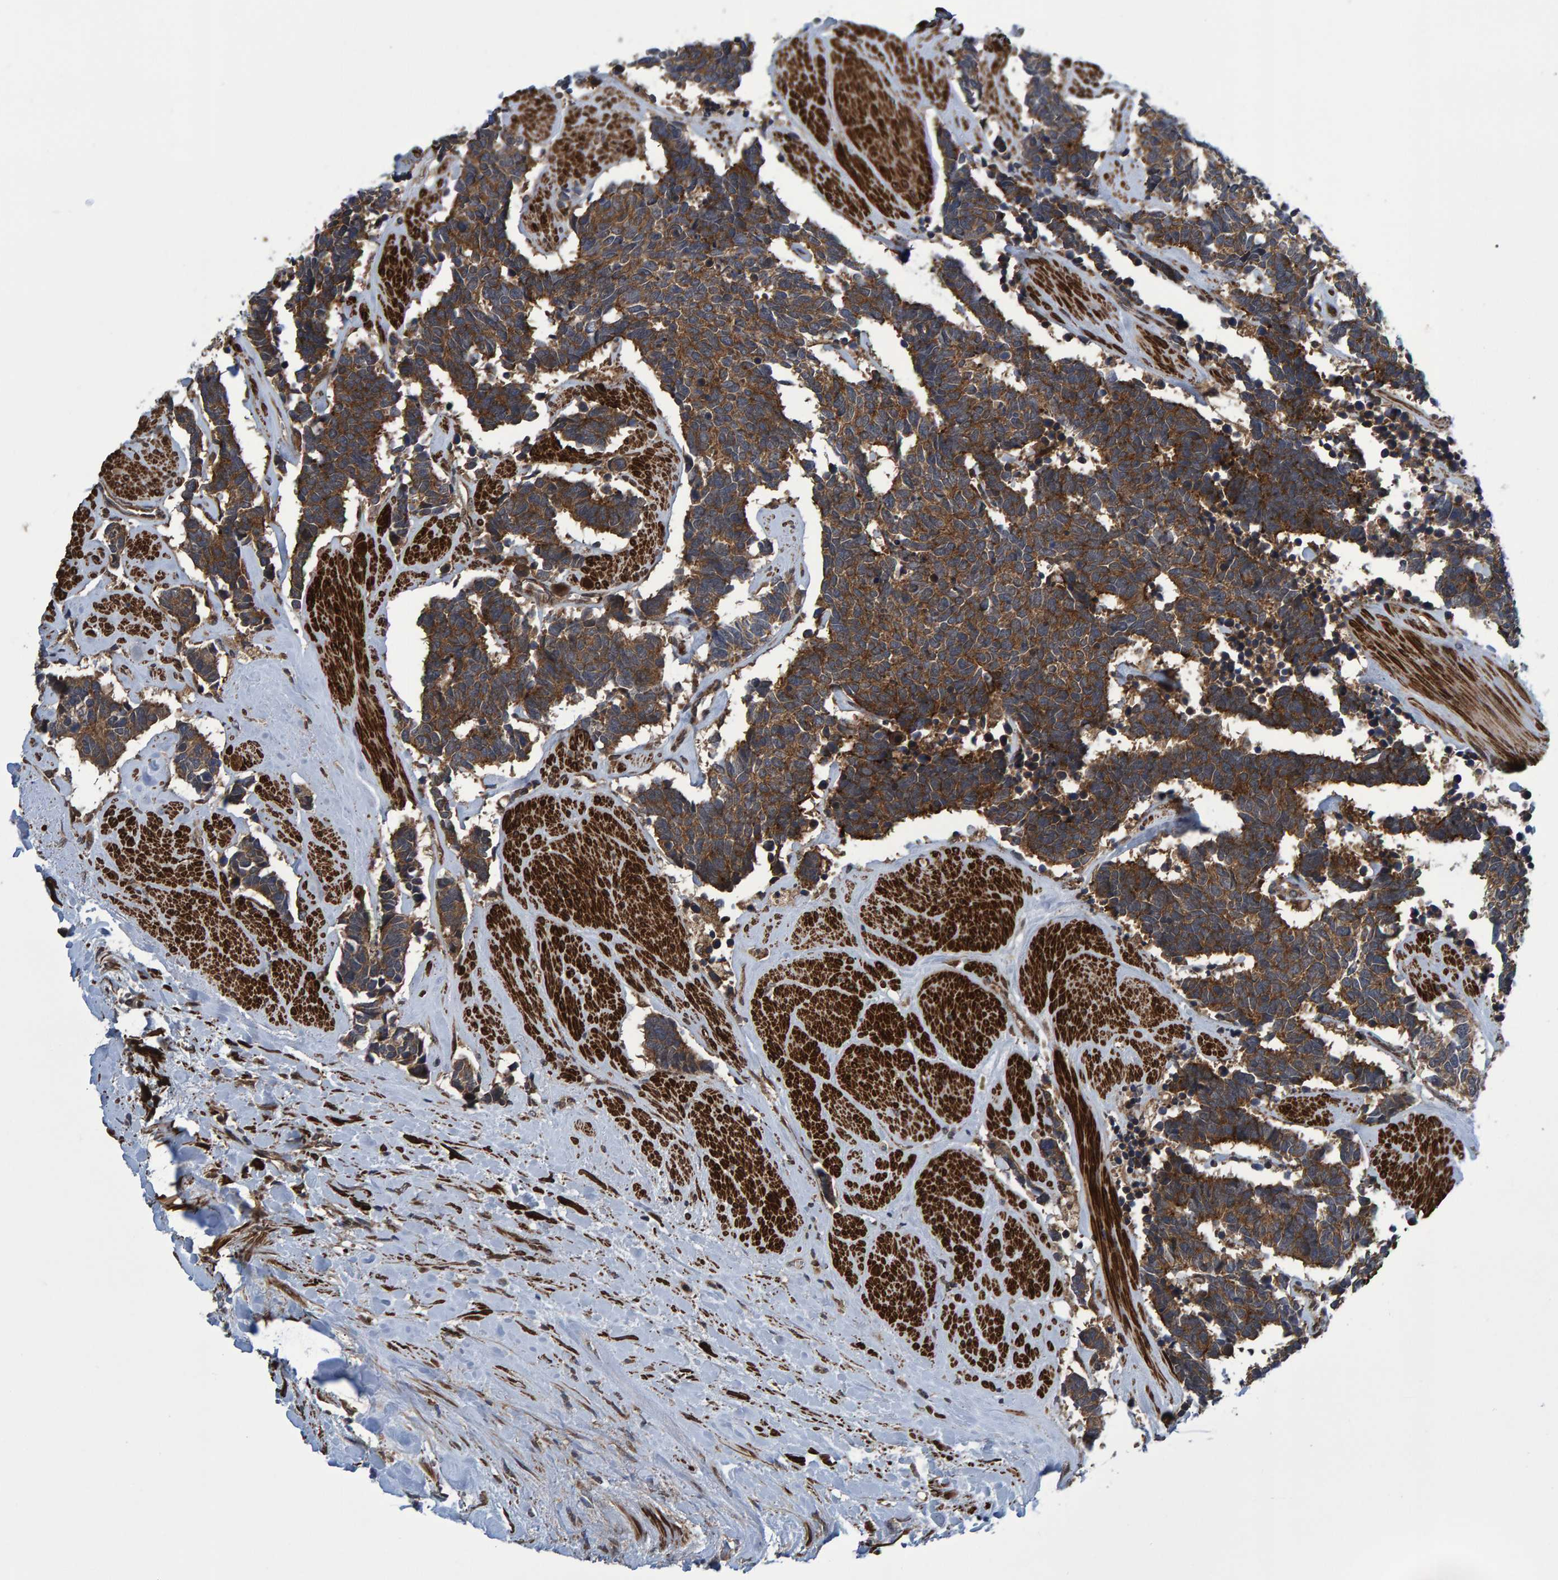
{"staining": {"intensity": "moderate", "quantity": ">75%", "location": "cytoplasmic/membranous"}, "tissue": "carcinoid", "cell_type": "Tumor cells", "image_type": "cancer", "snomed": [{"axis": "morphology", "description": "Carcinoma, NOS"}, {"axis": "morphology", "description": "Carcinoid, malignant, NOS"}, {"axis": "topography", "description": "Urinary bladder"}], "caption": "Protein staining reveals moderate cytoplasmic/membranous staining in about >75% of tumor cells in carcinoid.", "gene": "ATP6V1H", "patient": {"sex": "male", "age": 57}}